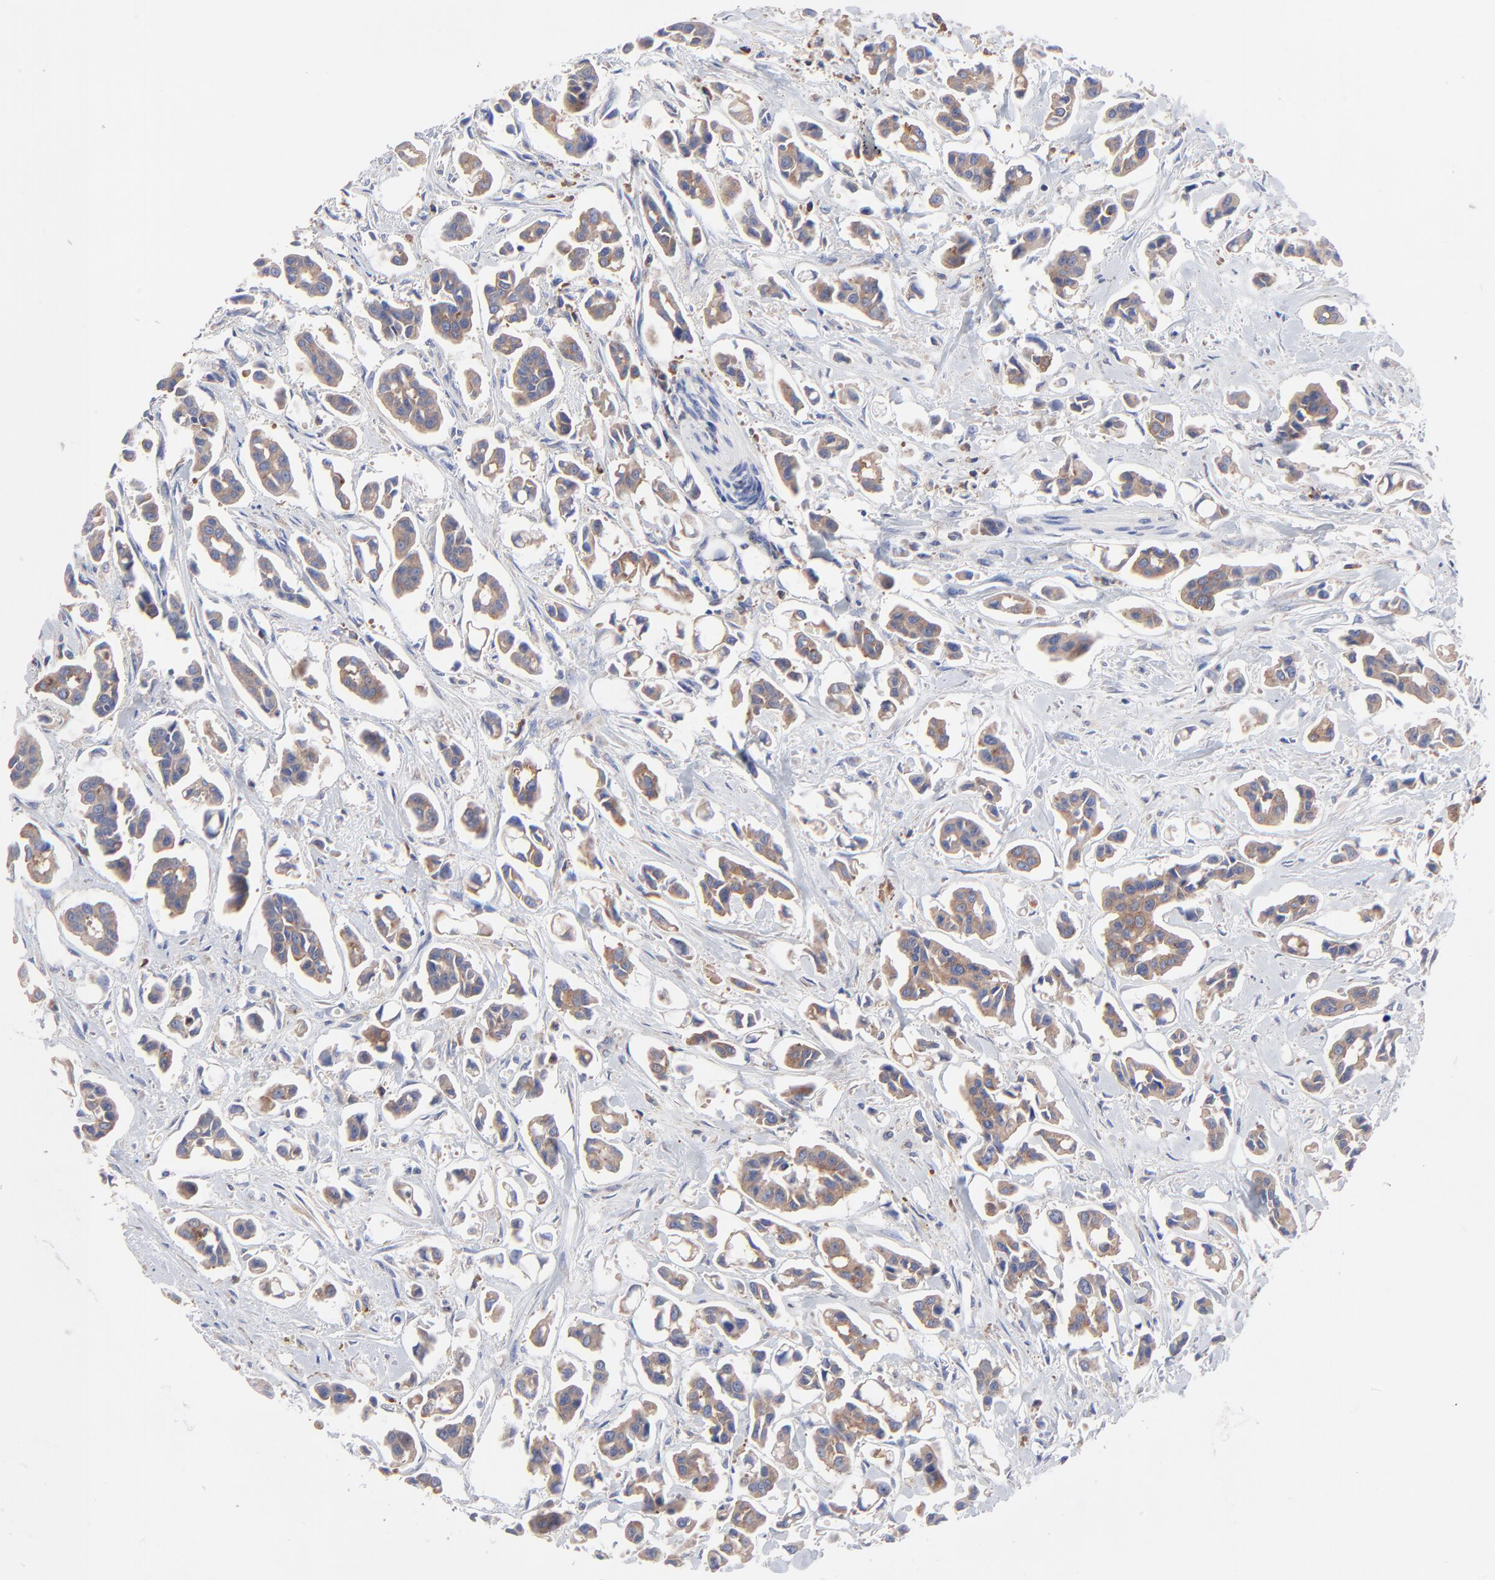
{"staining": {"intensity": "weak", "quantity": ">75%", "location": "cytoplasmic/membranous"}, "tissue": "urothelial cancer", "cell_type": "Tumor cells", "image_type": "cancer", "snomed": [{"axis": "morphology", "description": "Urothelial carcinoma, High grade"}, {"axis": "topography", "description": "Urinary bladder"}], "caption": "Brown immunohistochemical staining in human urothelial carcinoma (high-grade) reveals weak cytoplasmic/membranous positivity in about >75% of tumor cells.", "gene": "PPFIBP2", "patient": {"sex": "male", "age": 66}}